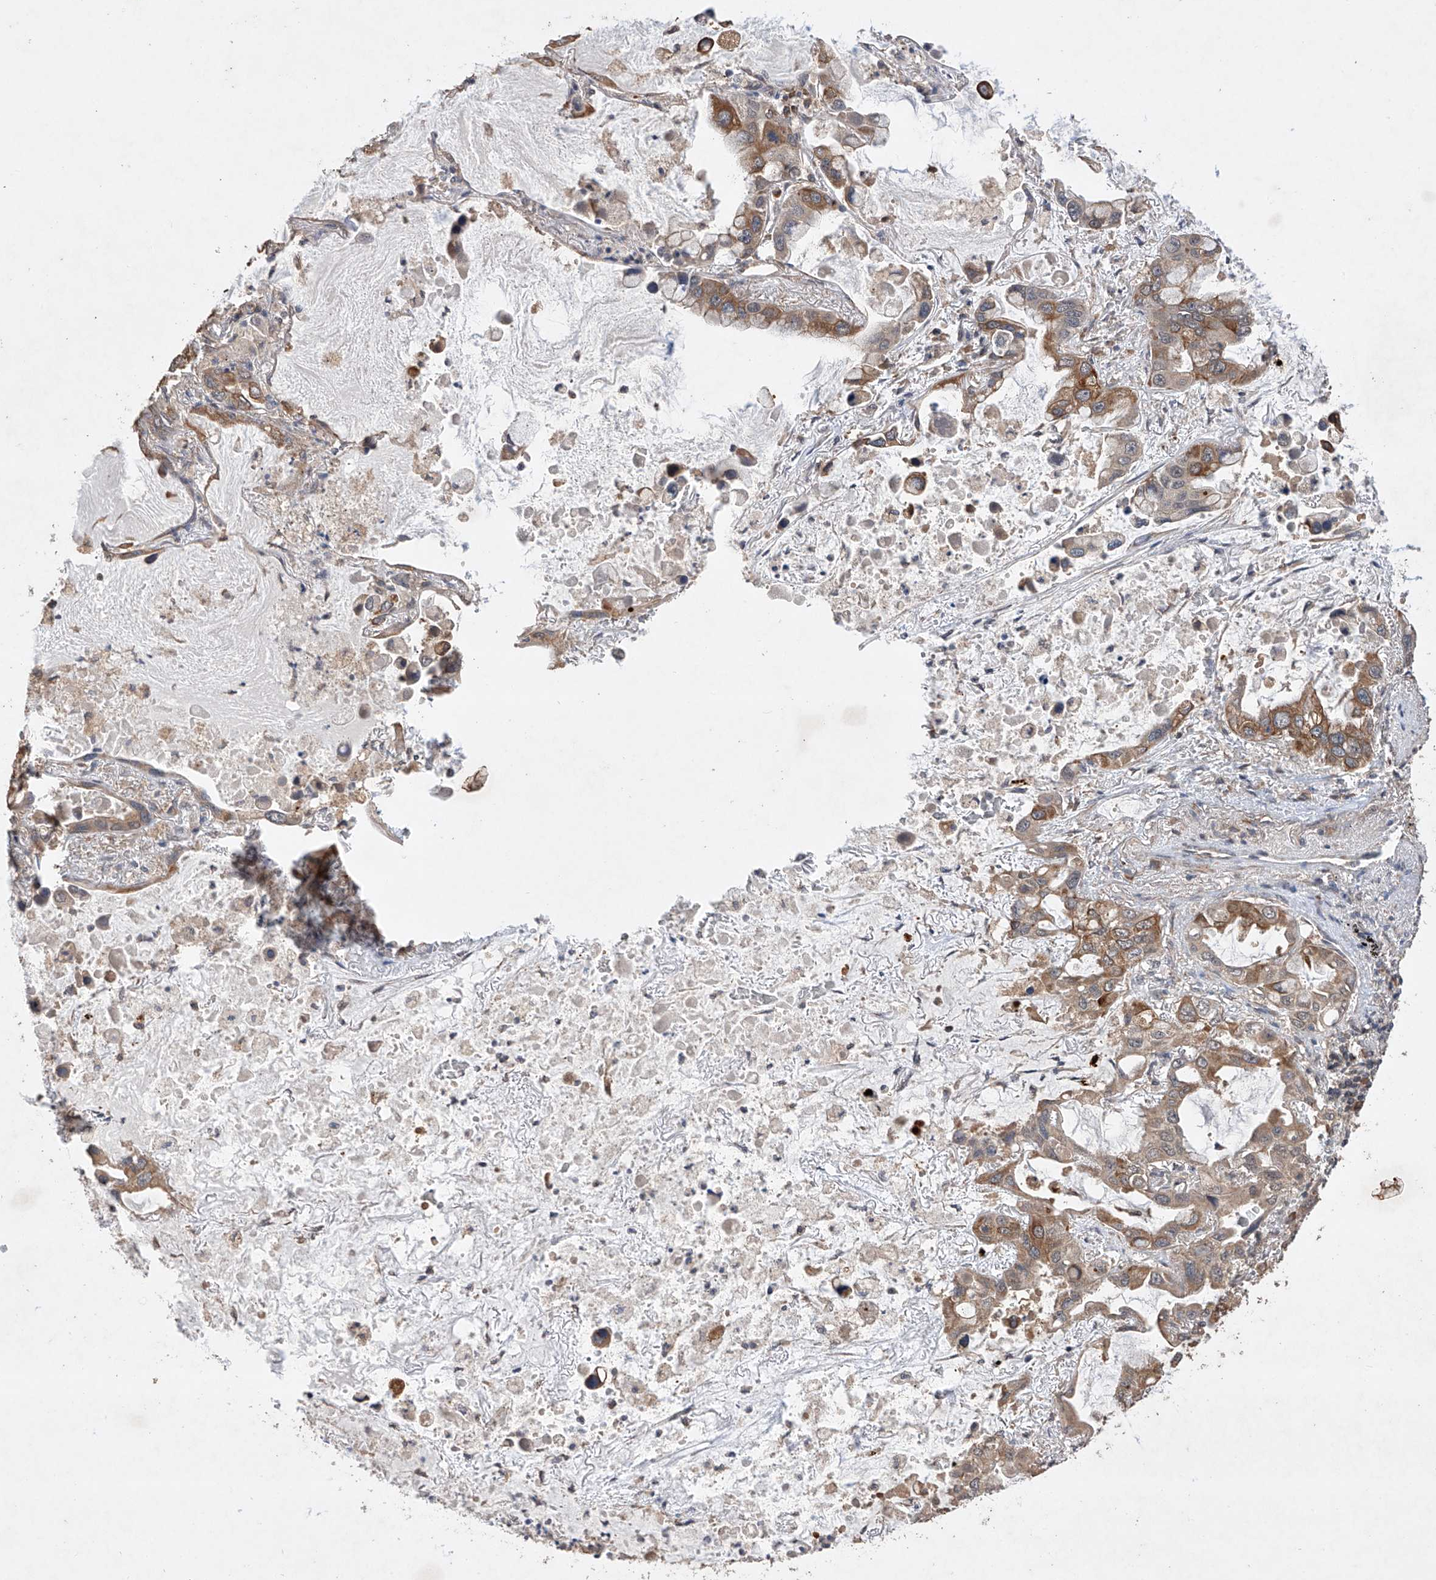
{"staining": {"intensity": "moderate", "quantity": ">75%", "location": "cytoplasmic/membranous"}, "tissue": "lung cancer", "cell_type": "Tumor cells", "image_type": "cancer", "snomed": [{"axis": "morphology", "description": "Adenocarcinoma, NOS"}, {"axis": "topography", "description": "Lung"}], "caption": "Human lung cancer (adenocarcinoma) stained for a protein (brown) reveals moderate cytoplasmic/membranous positive staining in approximately >75% of tumor cells.", "gene": "LURAP1", "patient": {"sex": "male", "age": 64}}